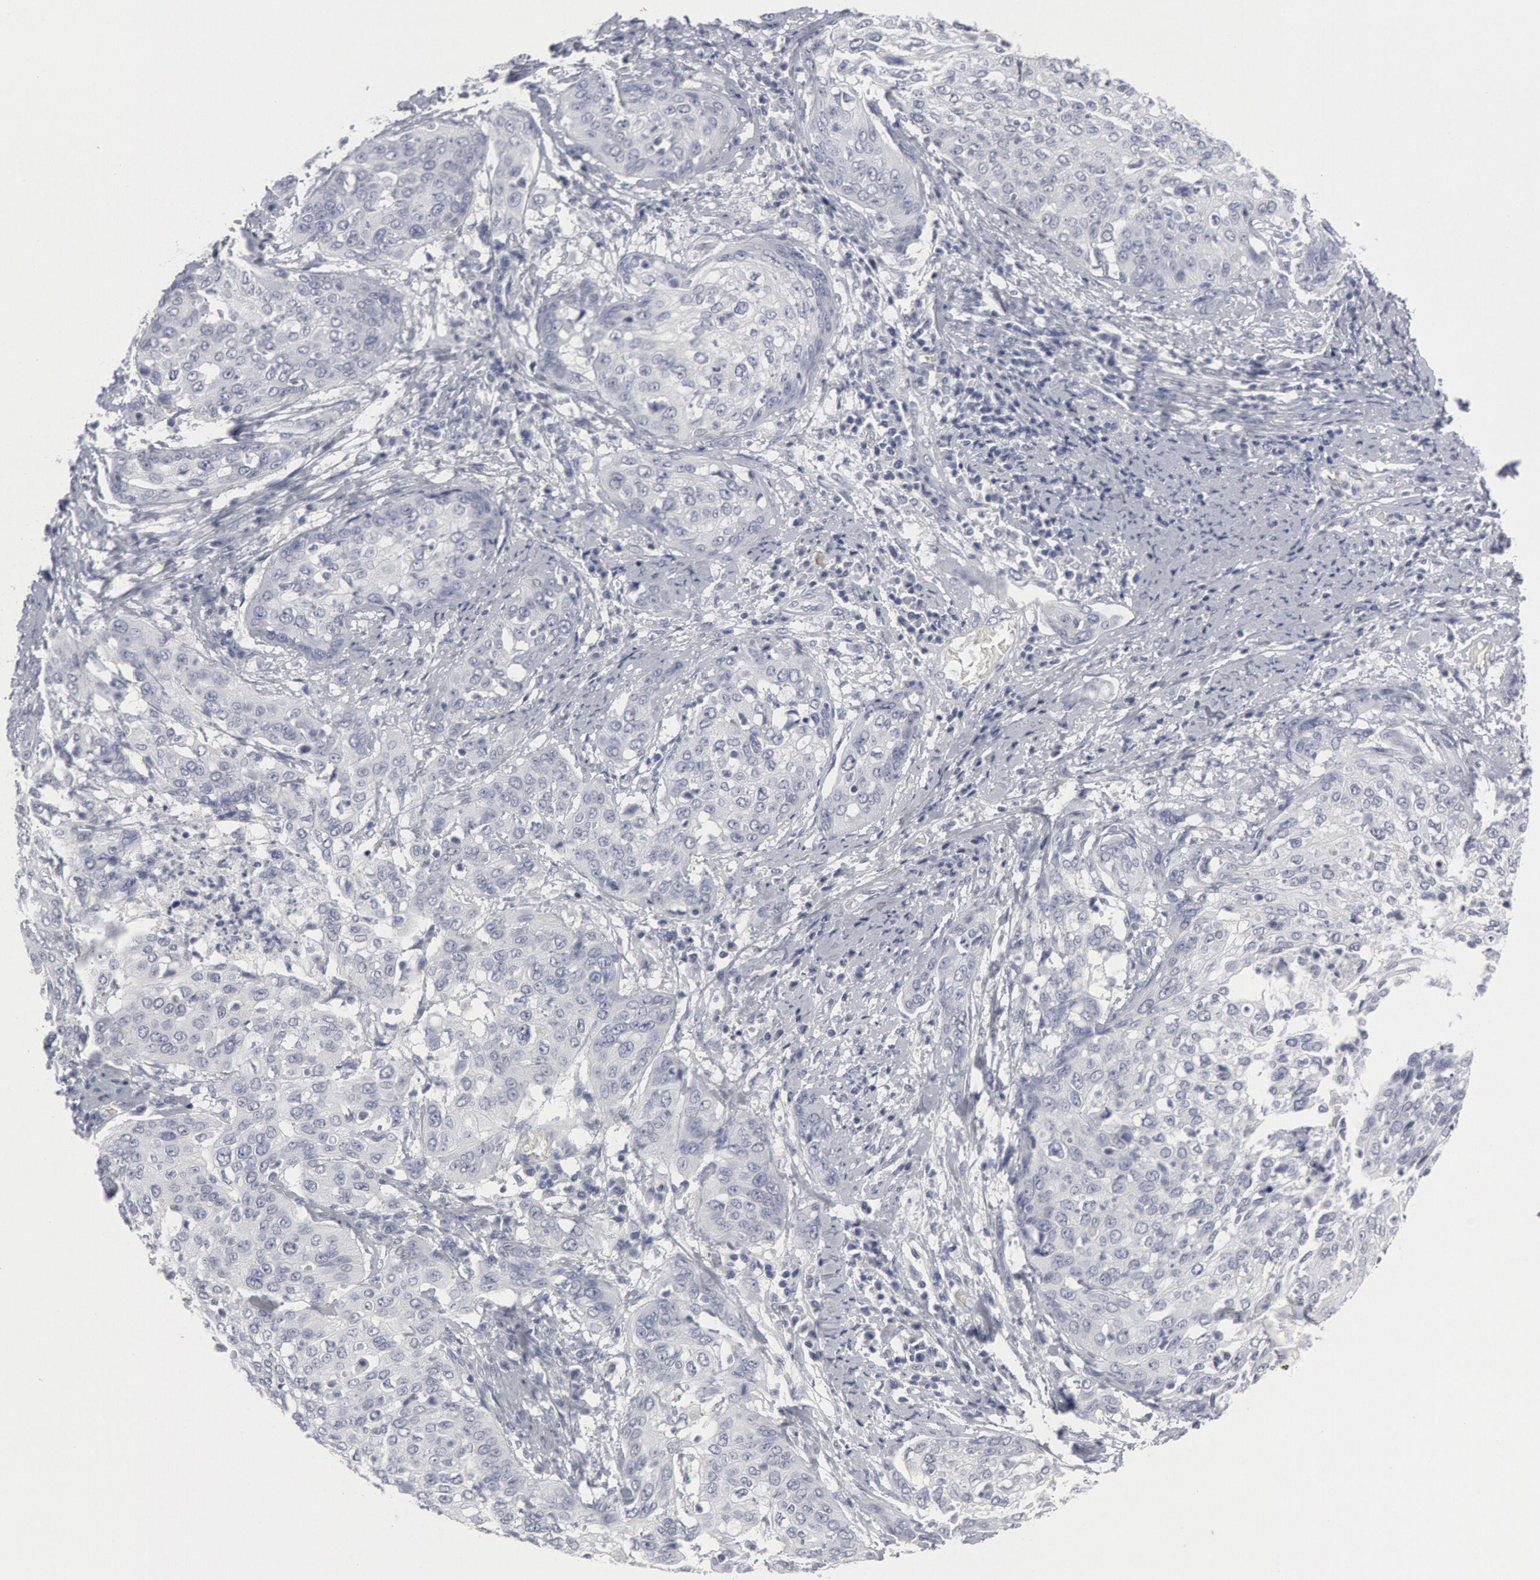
{"staining": {"intensity": "negative", "quantity": "none", "location": "none"}, "tissue": "cervical cancer", "cell_type": "Tumor cells", "image_type": "cancer", "snomed": [{"axis": "morphology", "description": "Squamous cell carcinoma, NOS"}, {"axis": "topography", "description": "Cervix"}], "caption": "Tumor cells are negative for brown protein staining in squamous cell carcinoma (cervical). (DAB IHC with hematoxylin counter stain).", "gene": "DMC1", "patient": {"sex": "female", "age": 41}}